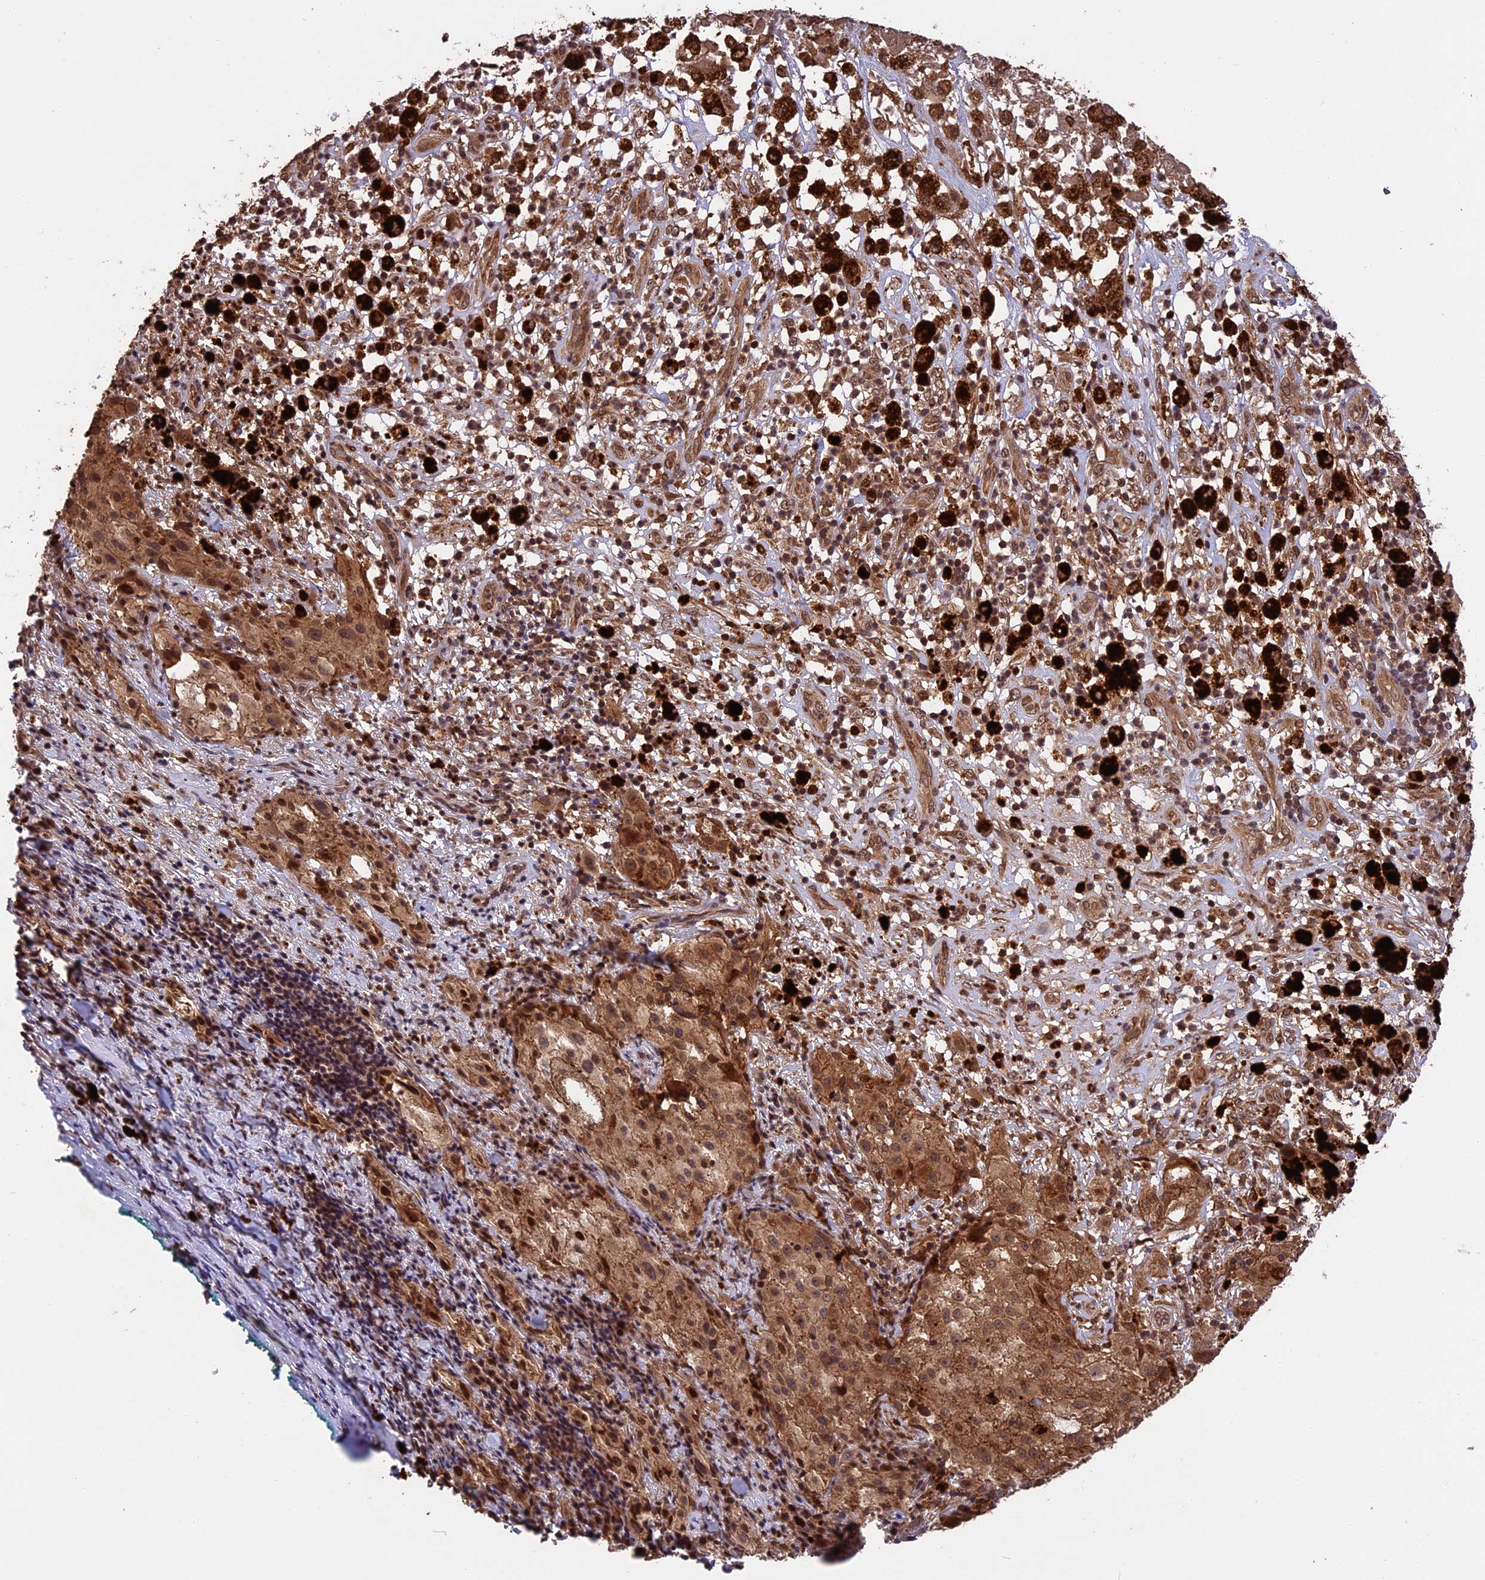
{"staining": {"intensity": "moderate", "quantity": ">75%", "location": "cytoplasmic/membranous,nuclear"}, "tissue": "melanoma", "cell_type": "Tumor cells", "image_type": "cancer", "snomed": [{"axis": "morphology", "description": "Necrosis, NOS"}, {"axis": "morphology", "description": "Malignant melanoma, NOS"}, {"axis": "topography", "description": "Skin"}], "caption": "Protein expression analysis of human melanoma reveals moderate cytoplasmic/membranous and nuclear staining in about >75% of tumor cells.", "gene": "ESCO1", "patient": {"sex": "female", "age": 87}}